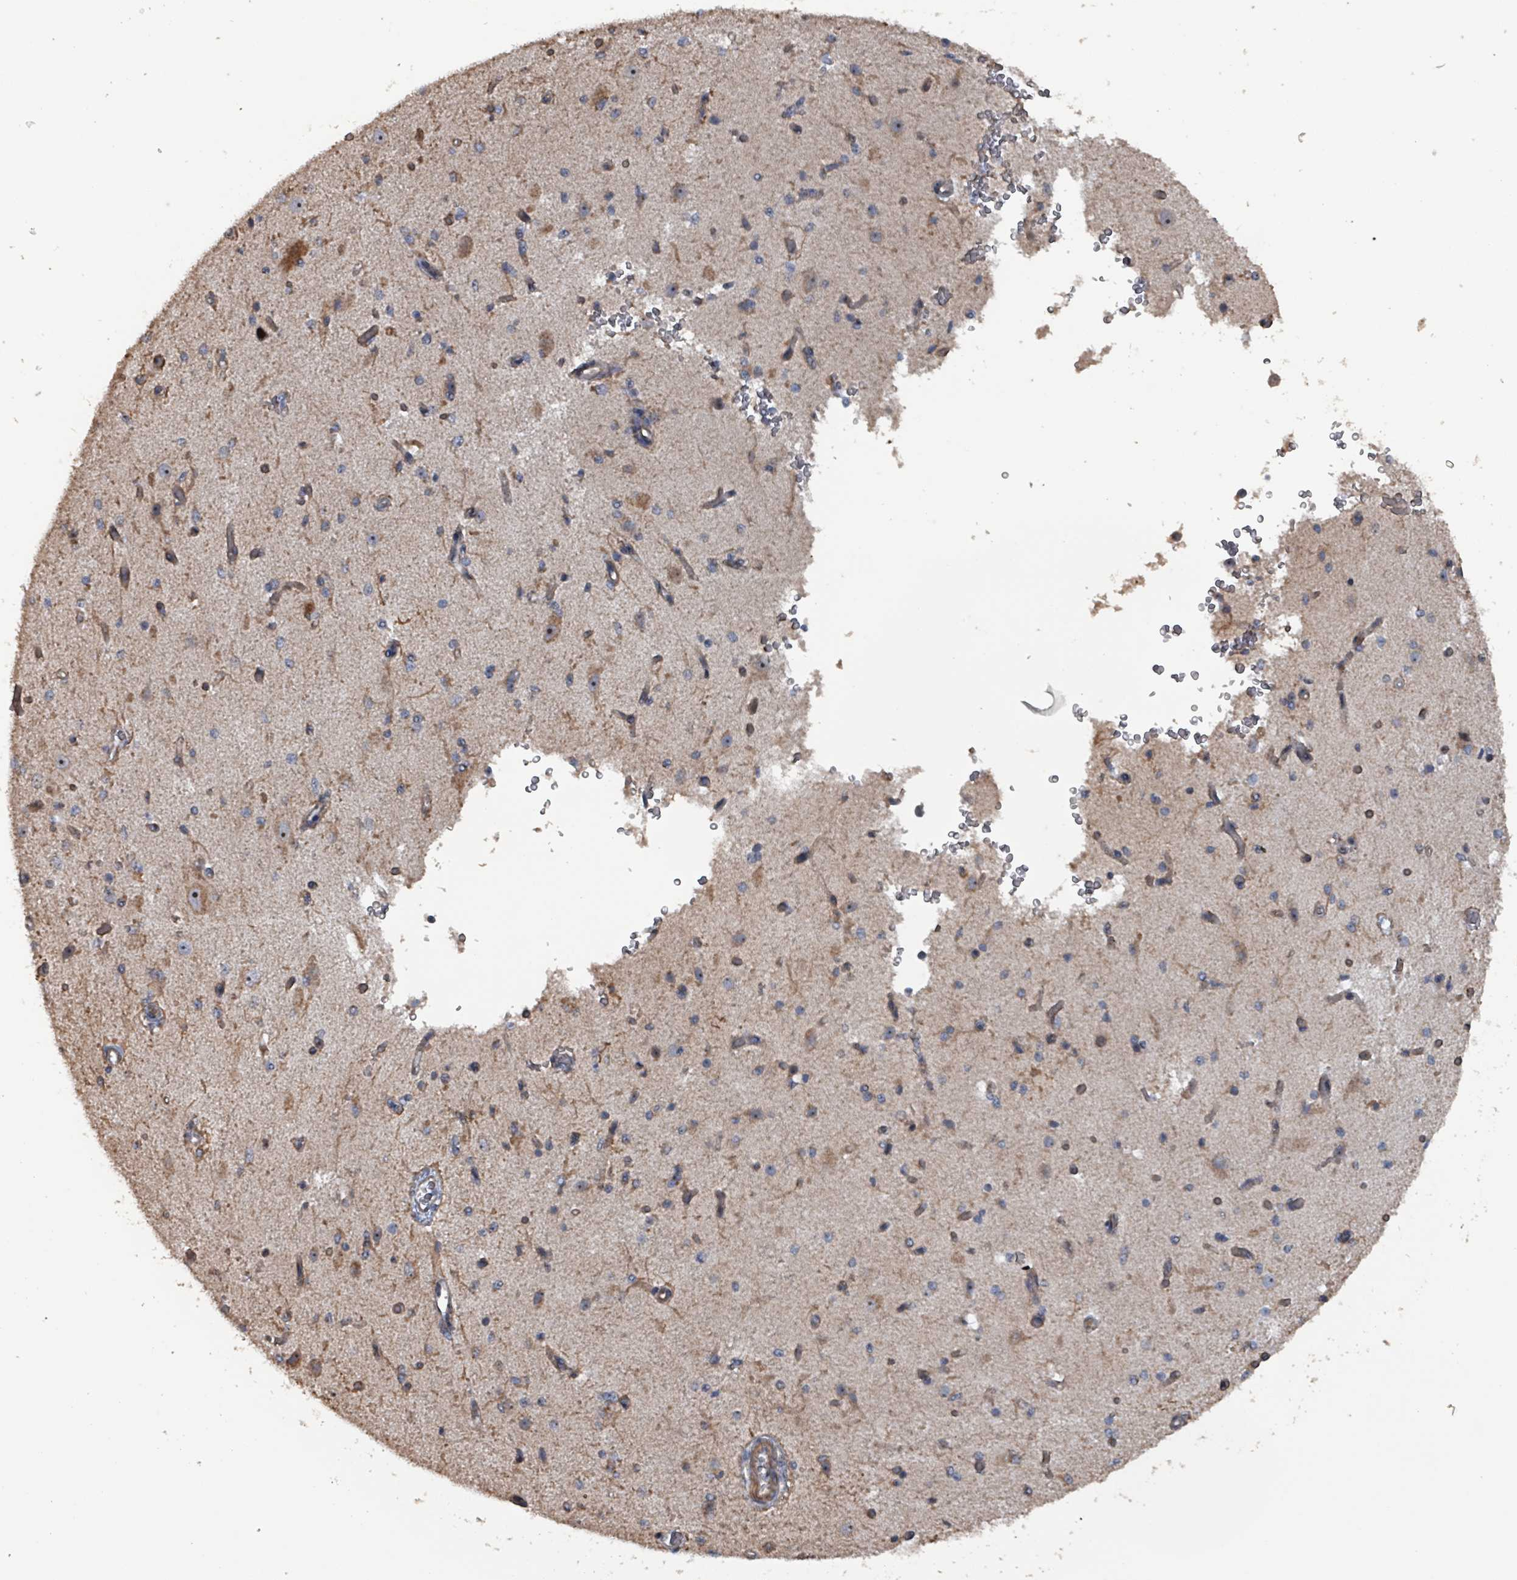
{"staining": {"intensity": "weak", "quantity": ">75%", "location": "cytoplasmic/membranous"}, "tissue": "cerebral cortex", "cell_type": "Endothelial cells", "image_type": "normal", "snomed": [{"axis": "morphology", "description": "Normal tissue, NOS"}, {"axis": "morphology", "description": "Inflammation, NOS"}, {"axis": "topography", "description": "Cerebral cortex"}], "caption": "Brown immunohistochemical staining in normal human cerebral cortex displays weak cytoplasmic/membranous staining in about >75% of endothelial cells. (brown staining indicates protein expression, while blue staining denotes nuclei).", "gene": "MRPL4", "patient": {"sex": "male", "age": 6}}